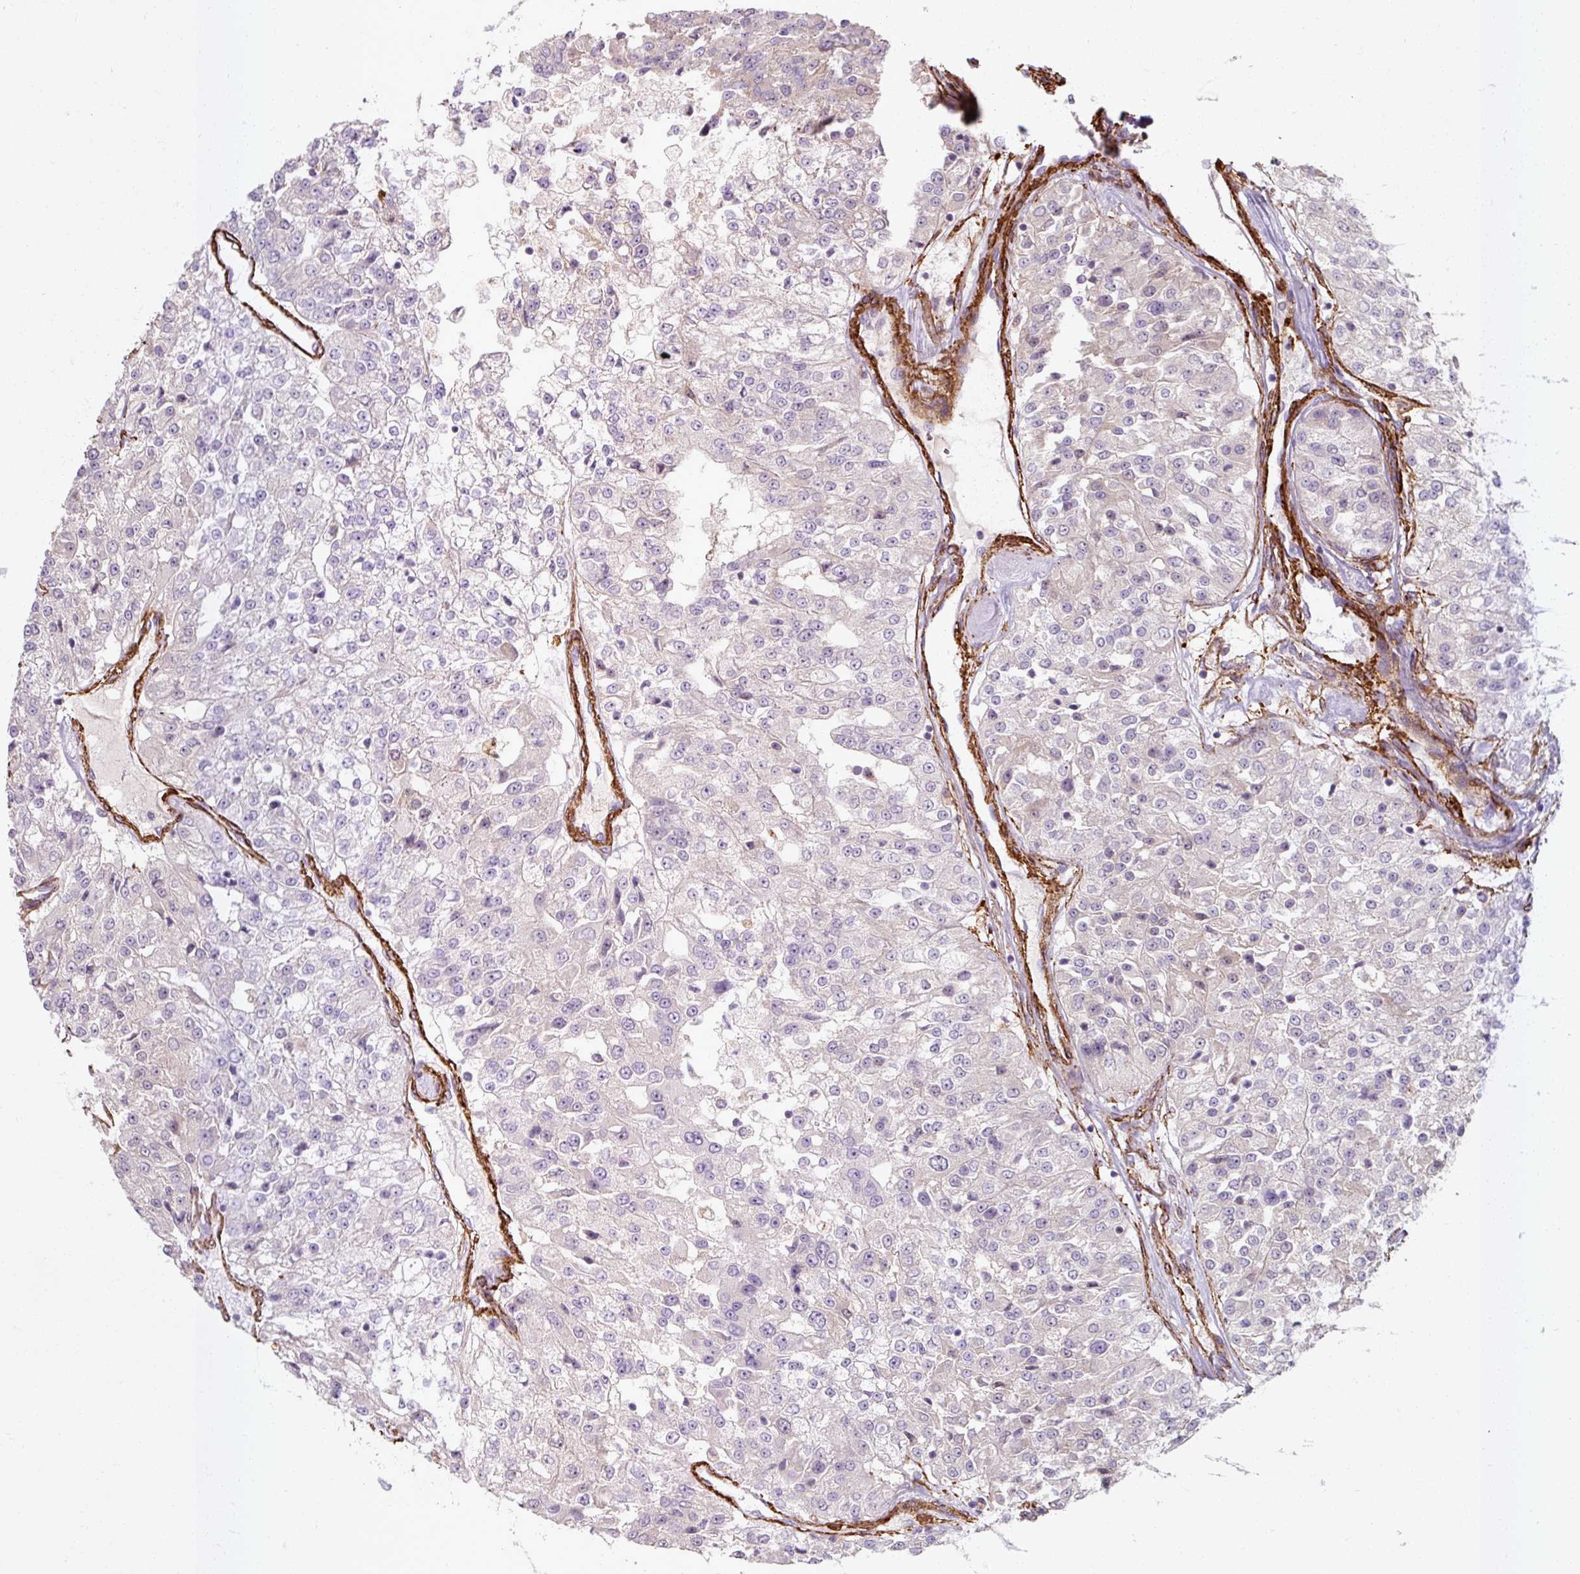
{"staining": {"intensity": "negative", "quantity": "none", "location": "none"}, "tissue": "renal cancer", "cell_type": "Tumor cells", "image_type": "cancer", "snomed": [{"axis": "morphology", "description": "Adenocarcinoma, NOS"}, {"axis": "topography", "description": "Kidney"}], "caption": "Tumor cells show no significant protein positivity in adenocarcinoma (renal). (Stains: DAB immunohistochemistry (IHC) with hematoxylin counter stain, Microscopy: brightfield microscopy at high magnification).", "gene": "MRPS5", "patient": {"sex": "female", "age": 63}}